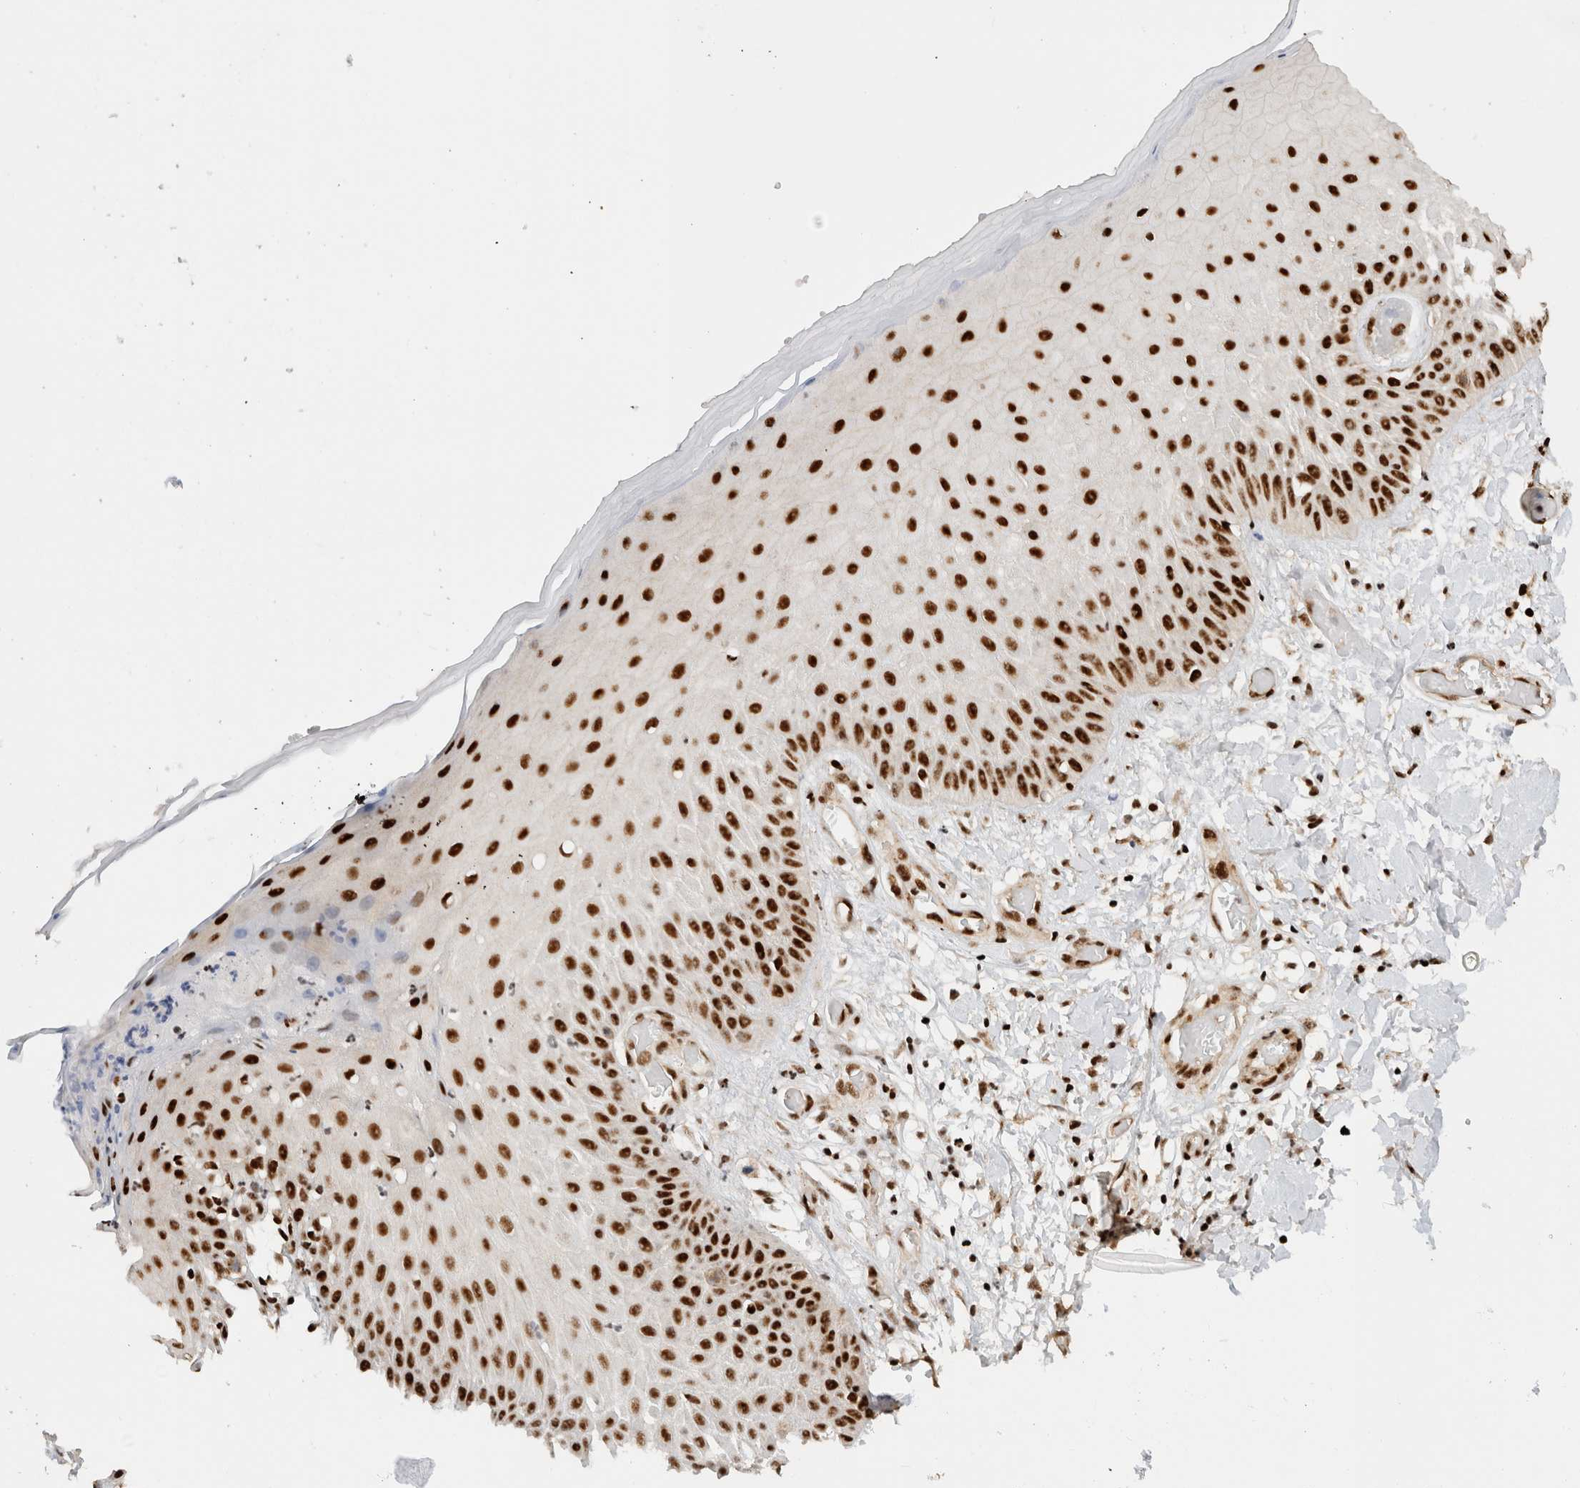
{"staining": {"intensity": "strong", "quantity": ">75%", "location": "nuclear"}, "tissue": "skin", "cell_type": "Fibroblasts", "image_type": "normal", "snomed": [{"axis": "morphology", "description": "Normal tissue, NOS"}, {"axis": "morphology", "description": "Inflammation, NOS"}, {"axis": "topography", "description": "Skin"}], "caption": "A high amount of strong nuclear expression is appreciated in approximately >75% of fibroblasts in benign skin.", "gene": "ID3", "patient": {"sex": "female", "age": 44}}